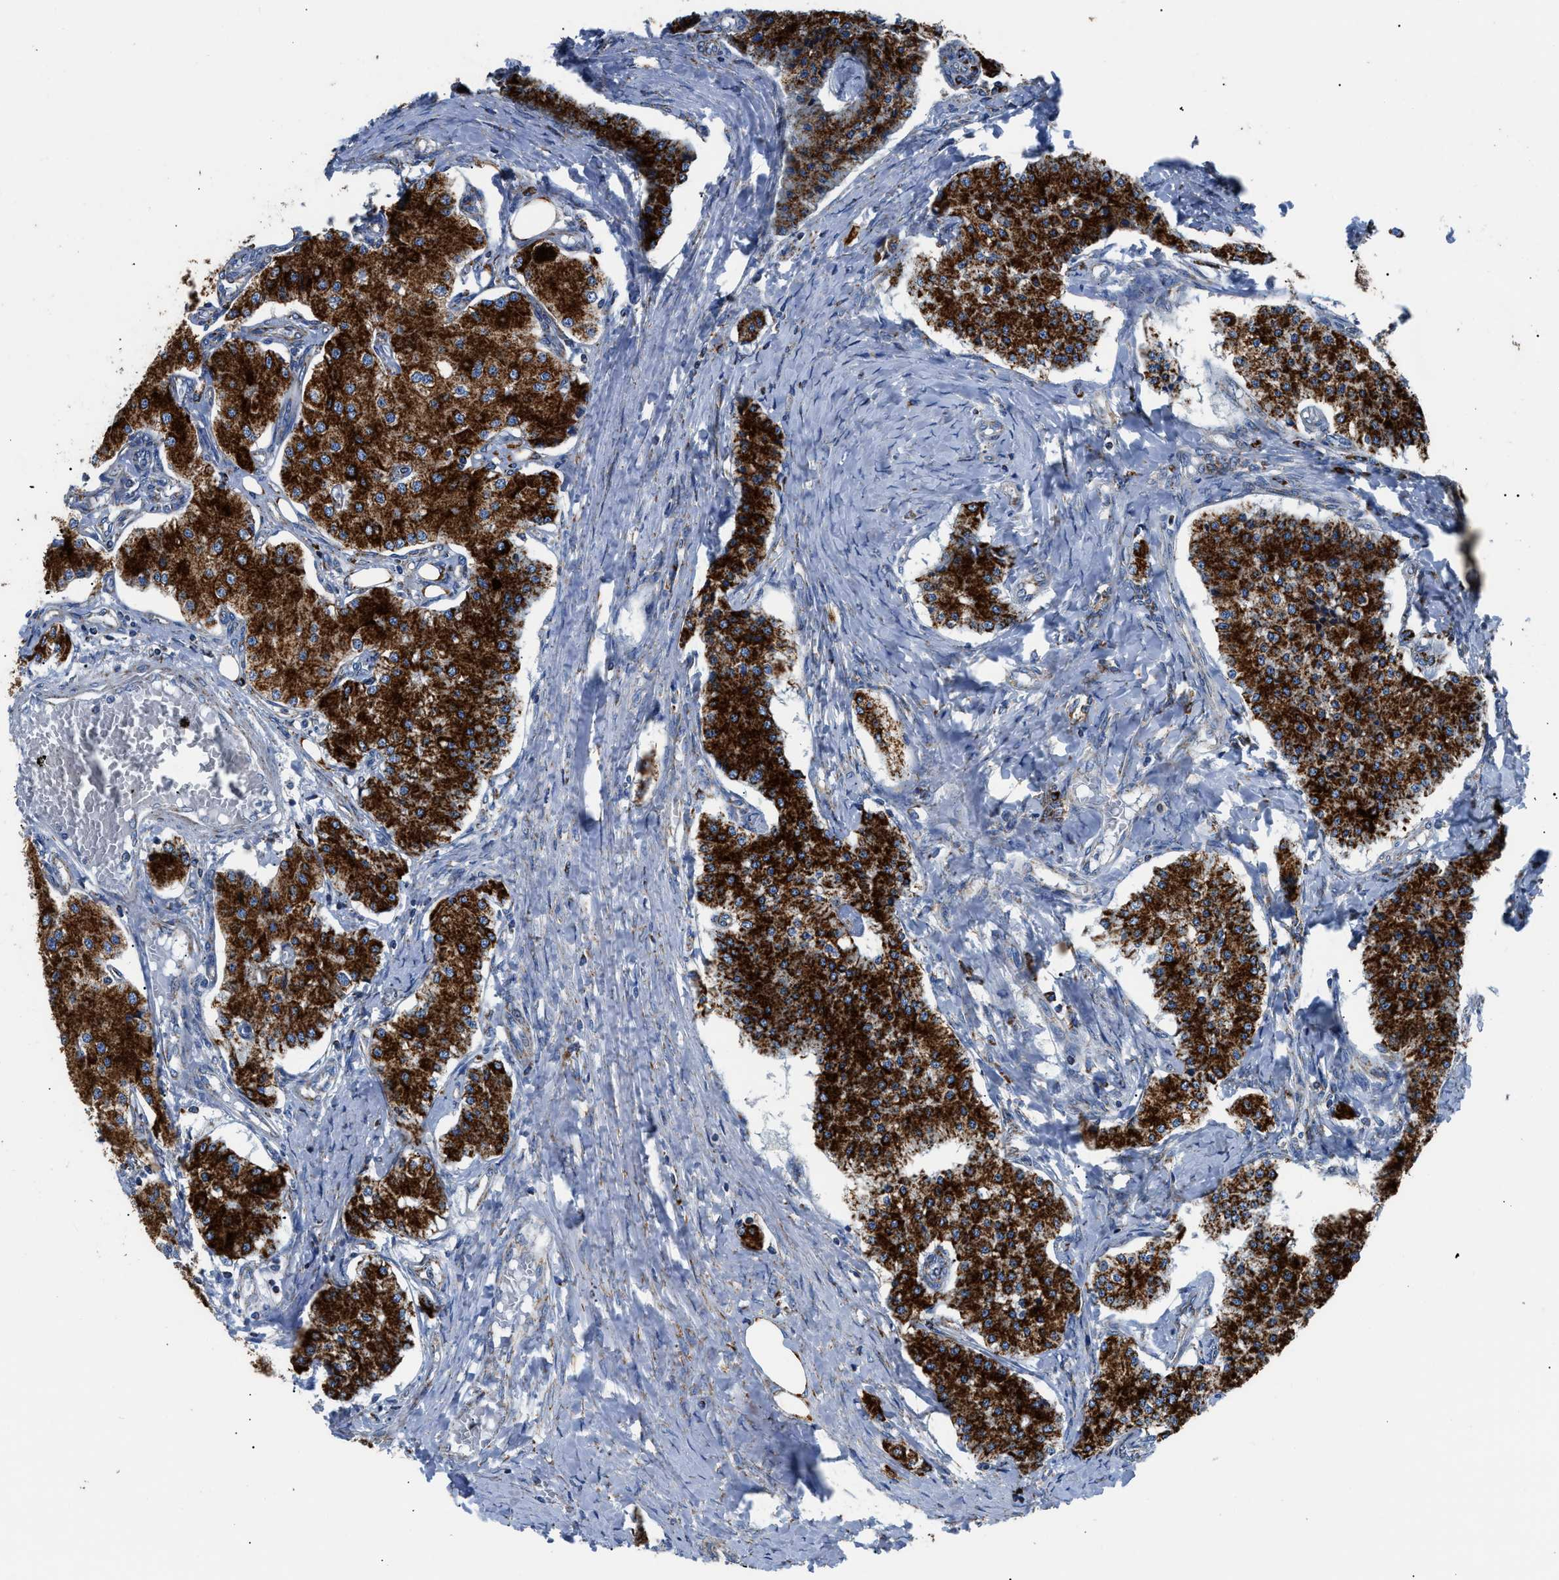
{"staining": {"intensity": "strong", "quantity": ">75%", "location": "cytoplasmic/membranous"}, "tissue": "carcinoid", "cell_type": "Tumor cells", "image_type": "cancer", "snomed": [{"axis": "morphology", "description": "Carcinoid, malignant, NOS"}, {"axis": "topography", "description": "Colon"}], "caption": "Malignant carcinoid stained with a brown dye reveals strong cytoplasmic/membranous positive expression in about >75% of tumor cells.", "gene": "ZDHHC3", "patient": {"sex": "female", "age": 52}}